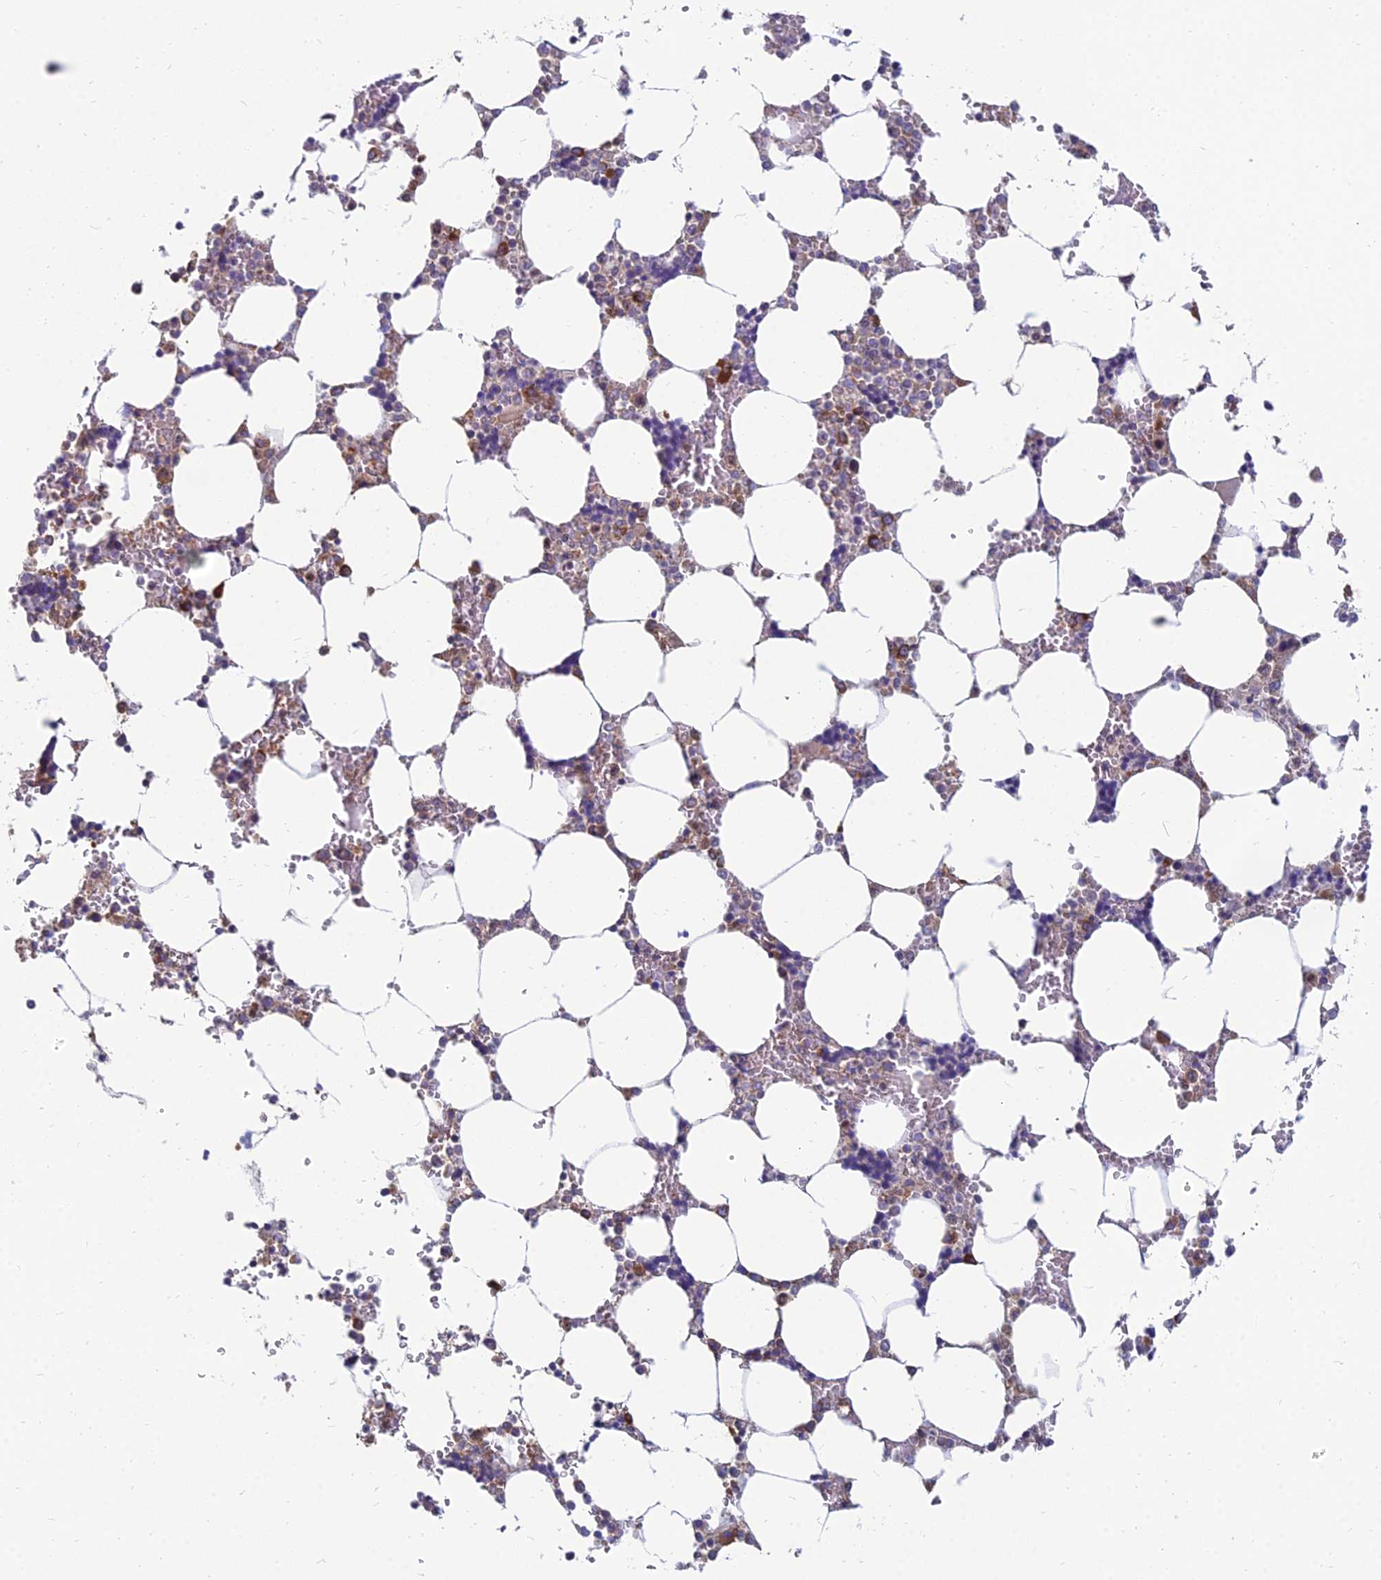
{"staining": {"intensity": "strong", "quantity": "25%-75%", "location": "cytoplasmic/membranous"}, "tissue": "bone marrow", "cell_type": "Hematopoietic cells", "image_type": "normal", "snomed": [{"axis": "morphology", "description": "Normal tissue, NOS"}, {"axis": "topography", "description": "Bone marrow"}], "caption": "Approximately 25%-75% of hematopoietic cells in unremarkable bone marrow display strong cytoplasmic/membranous protein positivity as visualized by brown immunohistochemical staining.", "gene": "TXLNA", "patient": {"sex": "male", "age": 64}}